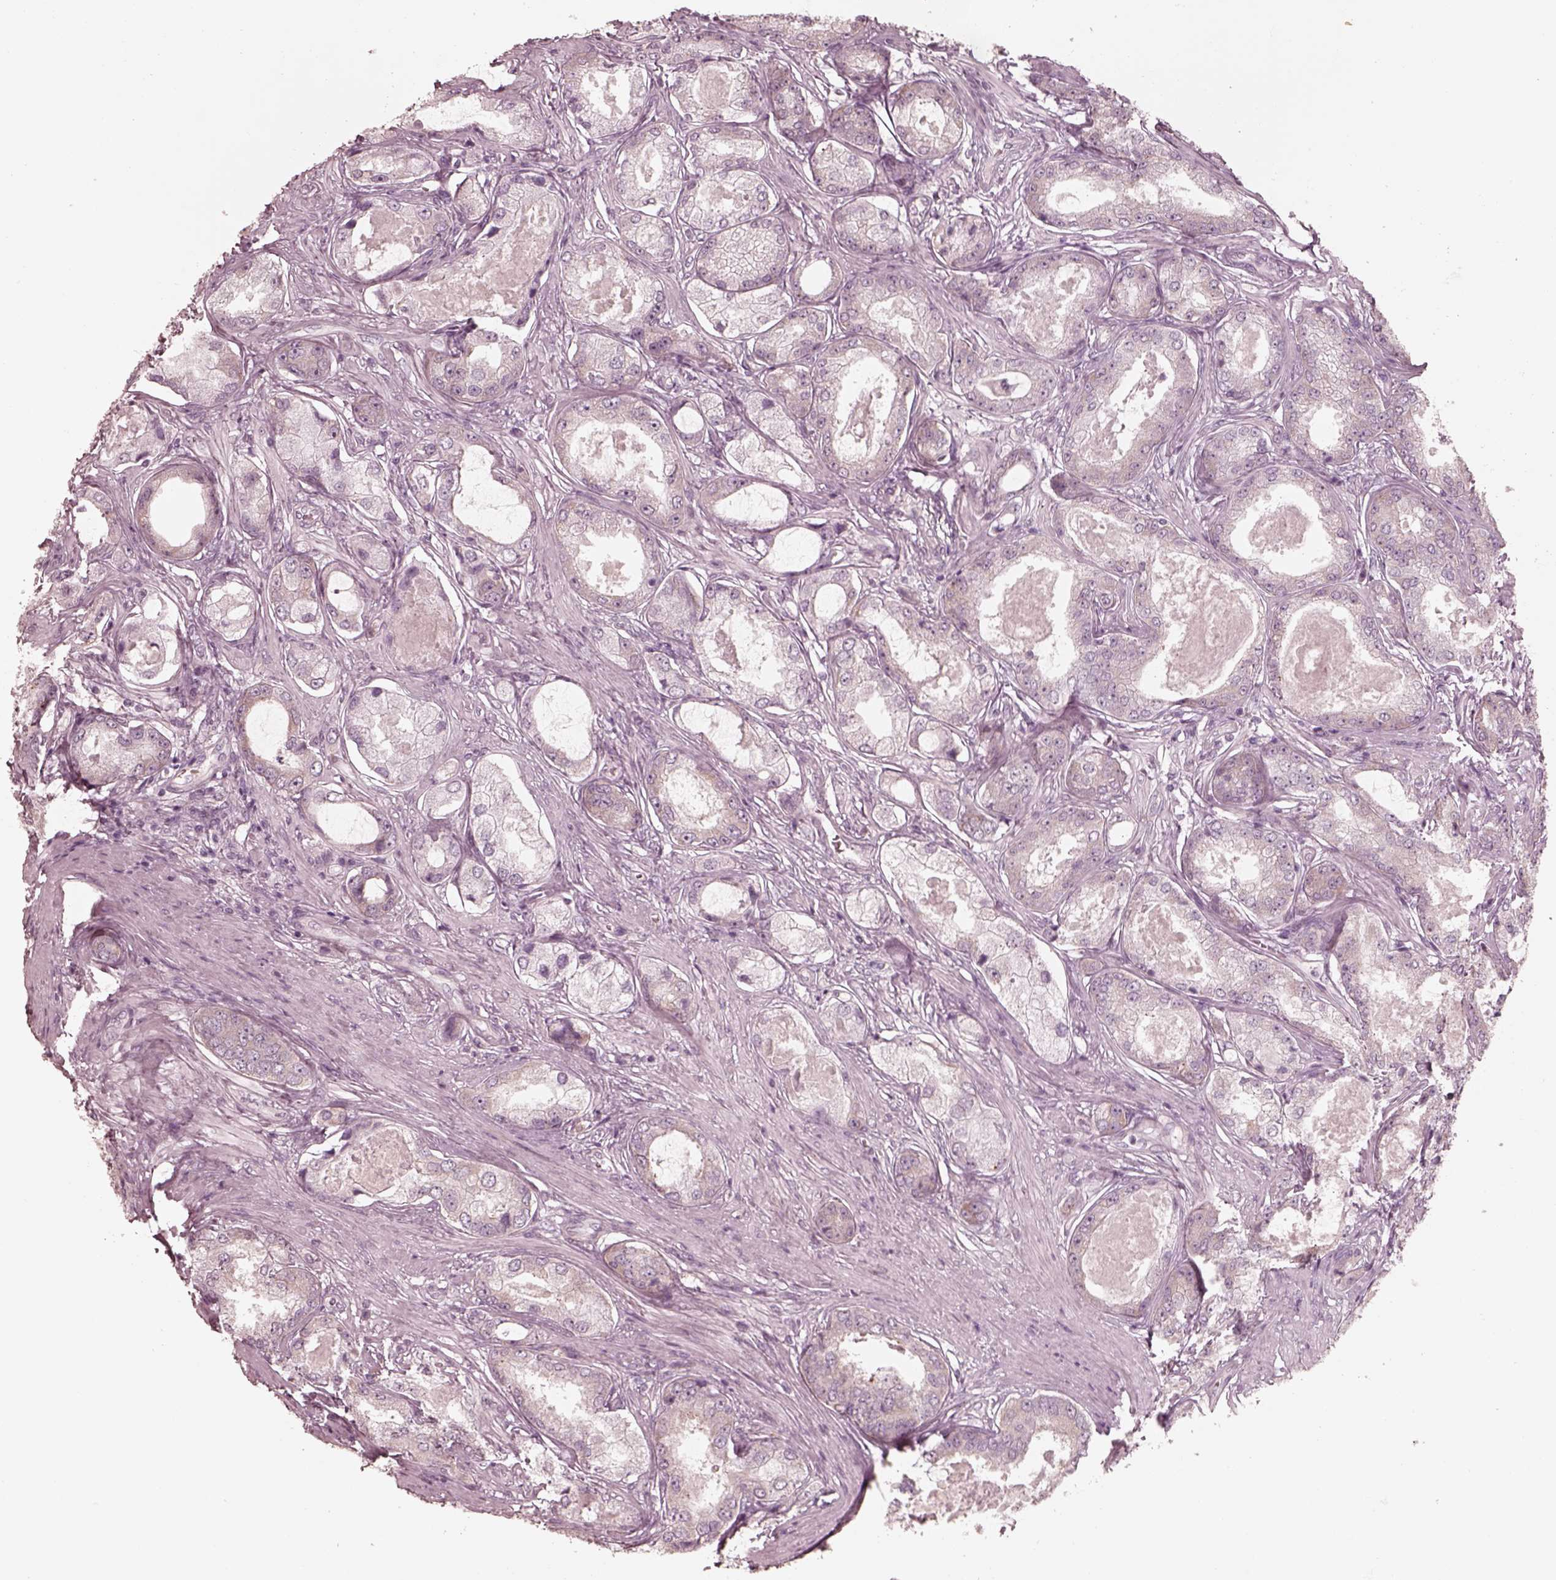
{"staining": {"intensity": "negative", "quantity": "none", "location": "none"}, "tissue": "prostate cancer", "cell_type": "Tumor cells", "image_type": "cancer", "snomed": [{"axis": "morphology", "description": "Adenocarcinoma, Low grade"}, {"axis": "topography", "description": "Prostate"}], "caption": "Tumor cells show no significant expression in low-grade adenocarcinoma (prostate).", "gene": "RAB3C", "patient": {"sex": "male", "age": 68}}